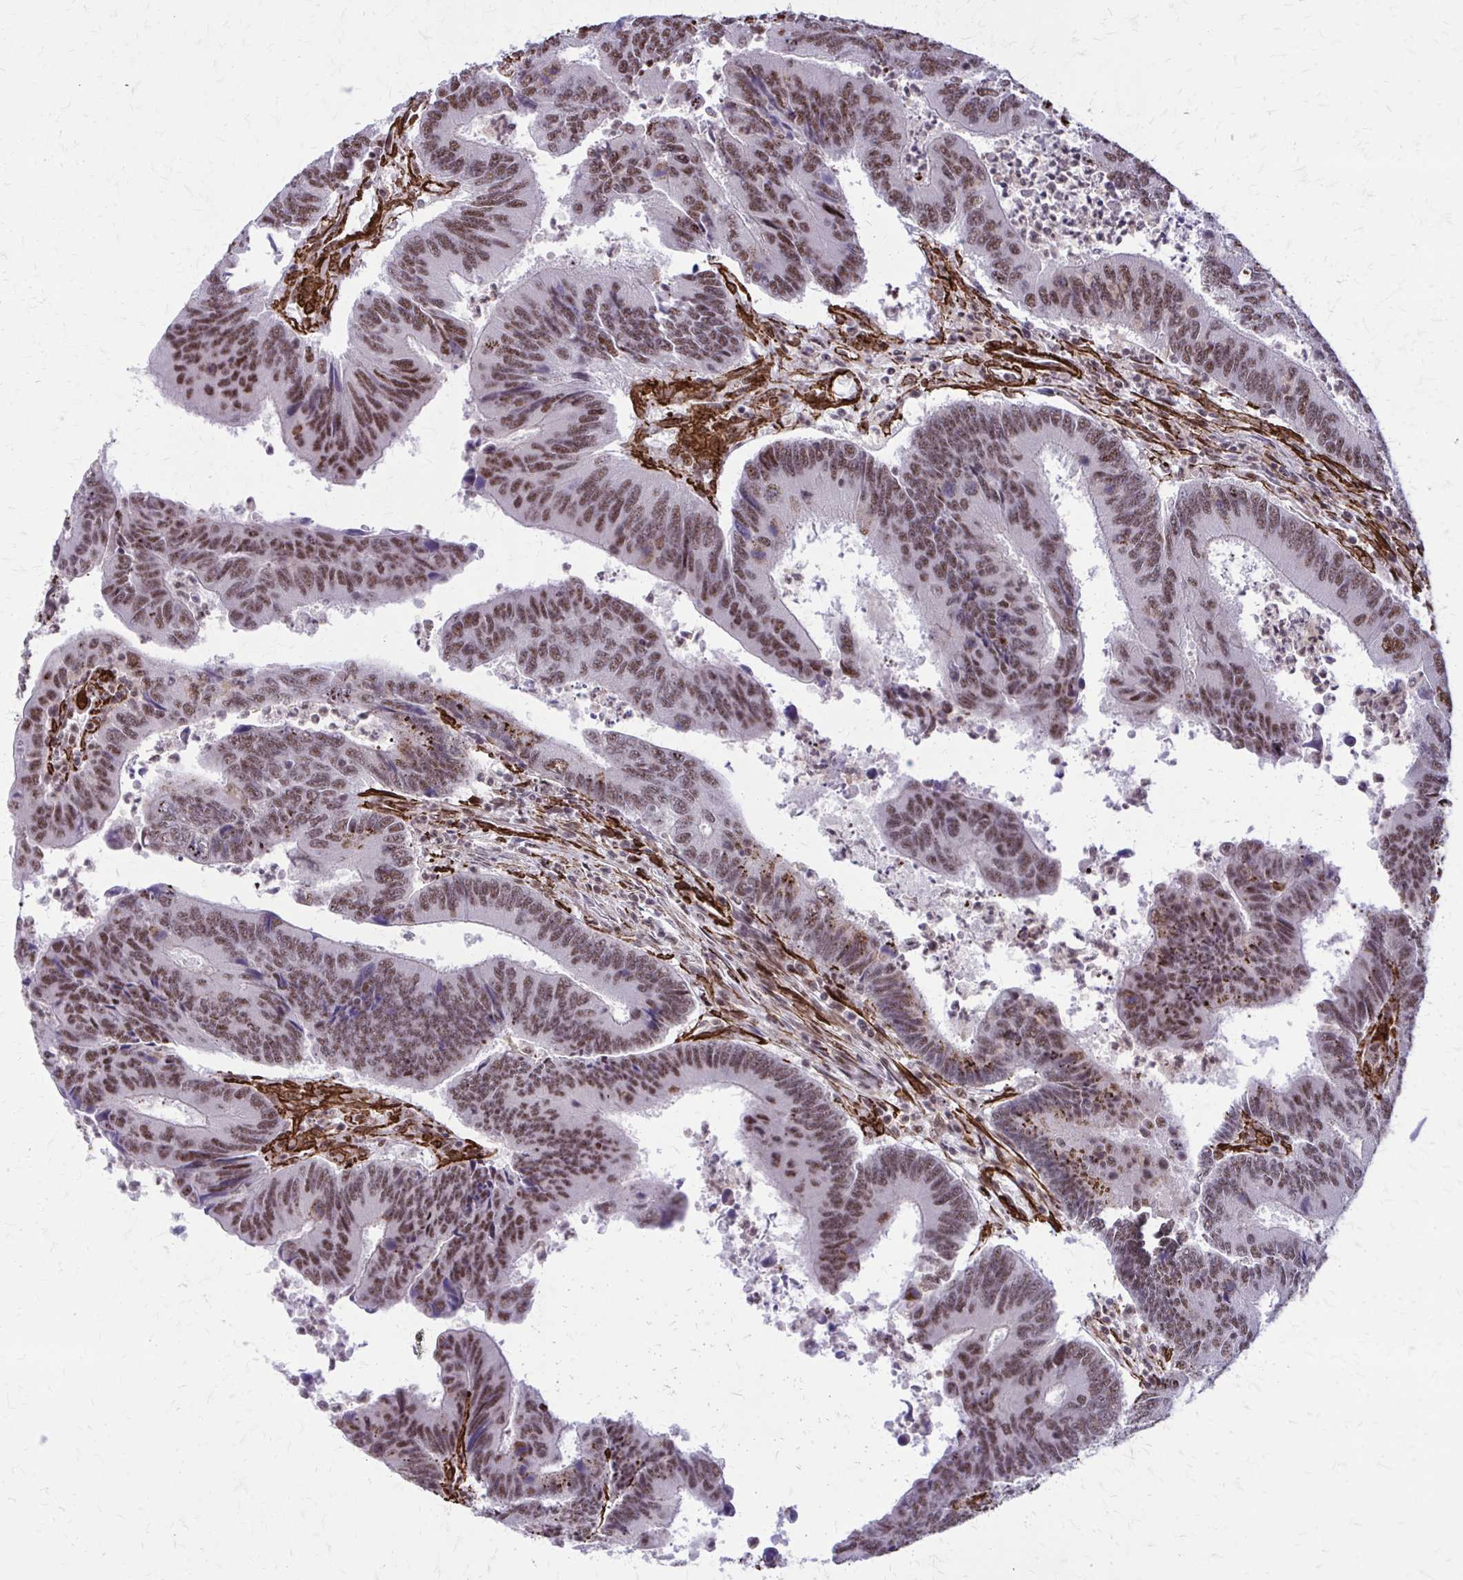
{"staining": {"intensity": "moderate", "quantity": ">75%", "location": "cytoplasmic/membranous,nuclear"}, "tissue": "colorectal cancer", "cell_type": "Tumor cells", "image_type": "cancer", "snomed": [{"axis": "morphology", "description": "Adenocarcinoma, NOS"}, {"axis": "topography", "description": "Colon"}], "caption": "Immunohistochemistry (IHC) of colorectal cancer exhibits medium levels of moderate cytoplasmic/membranous and nuclear expression in approximately >75% of tumor cells. The staining was performed using DAB (3,3'-diaminobenzidine), with brown indicating positive protein expression. Nuclei are stained blue with hematoxylin.", "gene": "NRBF2", "patient": {"sex": "female", "age": 67}}